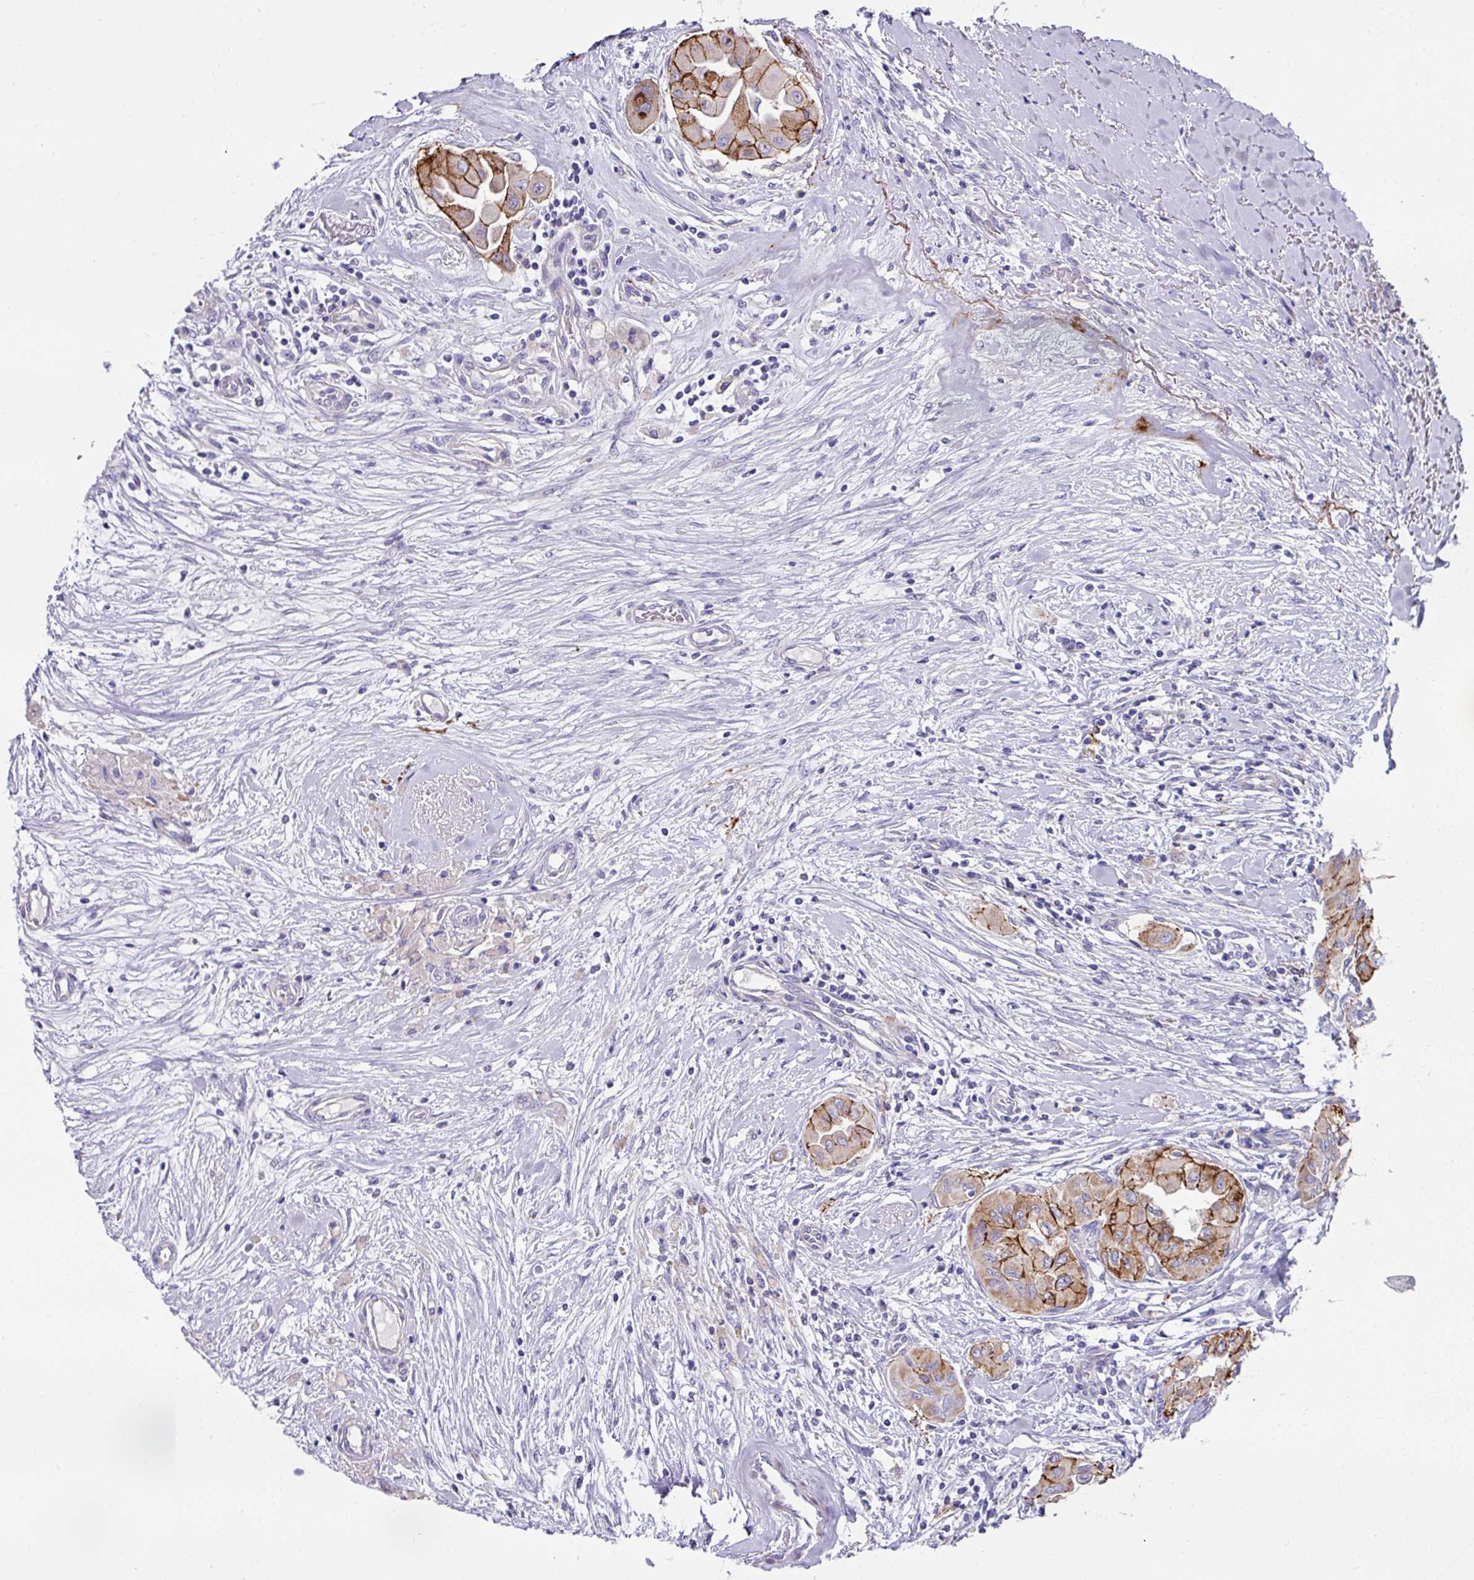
{"staining": {"intensity": "moderate", "quantity": ">75%", "location": "cytoplasmic/membranous"}, "tissue": "thyroid cancer", "cell_type": "Tumor cells", "image_type": "cancer", "snomed": [{"axis": "morphology", "description": "Papillary adenocarcinoma, NOS"}, {"axis": "topography", "description": "Thyroid gland"}], "caption": "Thyroid cancer (papillary adenocarcinoma) tissue demonstrates moderate cytoplasmic/membranous staining in about >75% of tumor cells", "gene": "CLDN1", "patient": {"sex": "female", "age": 59}}